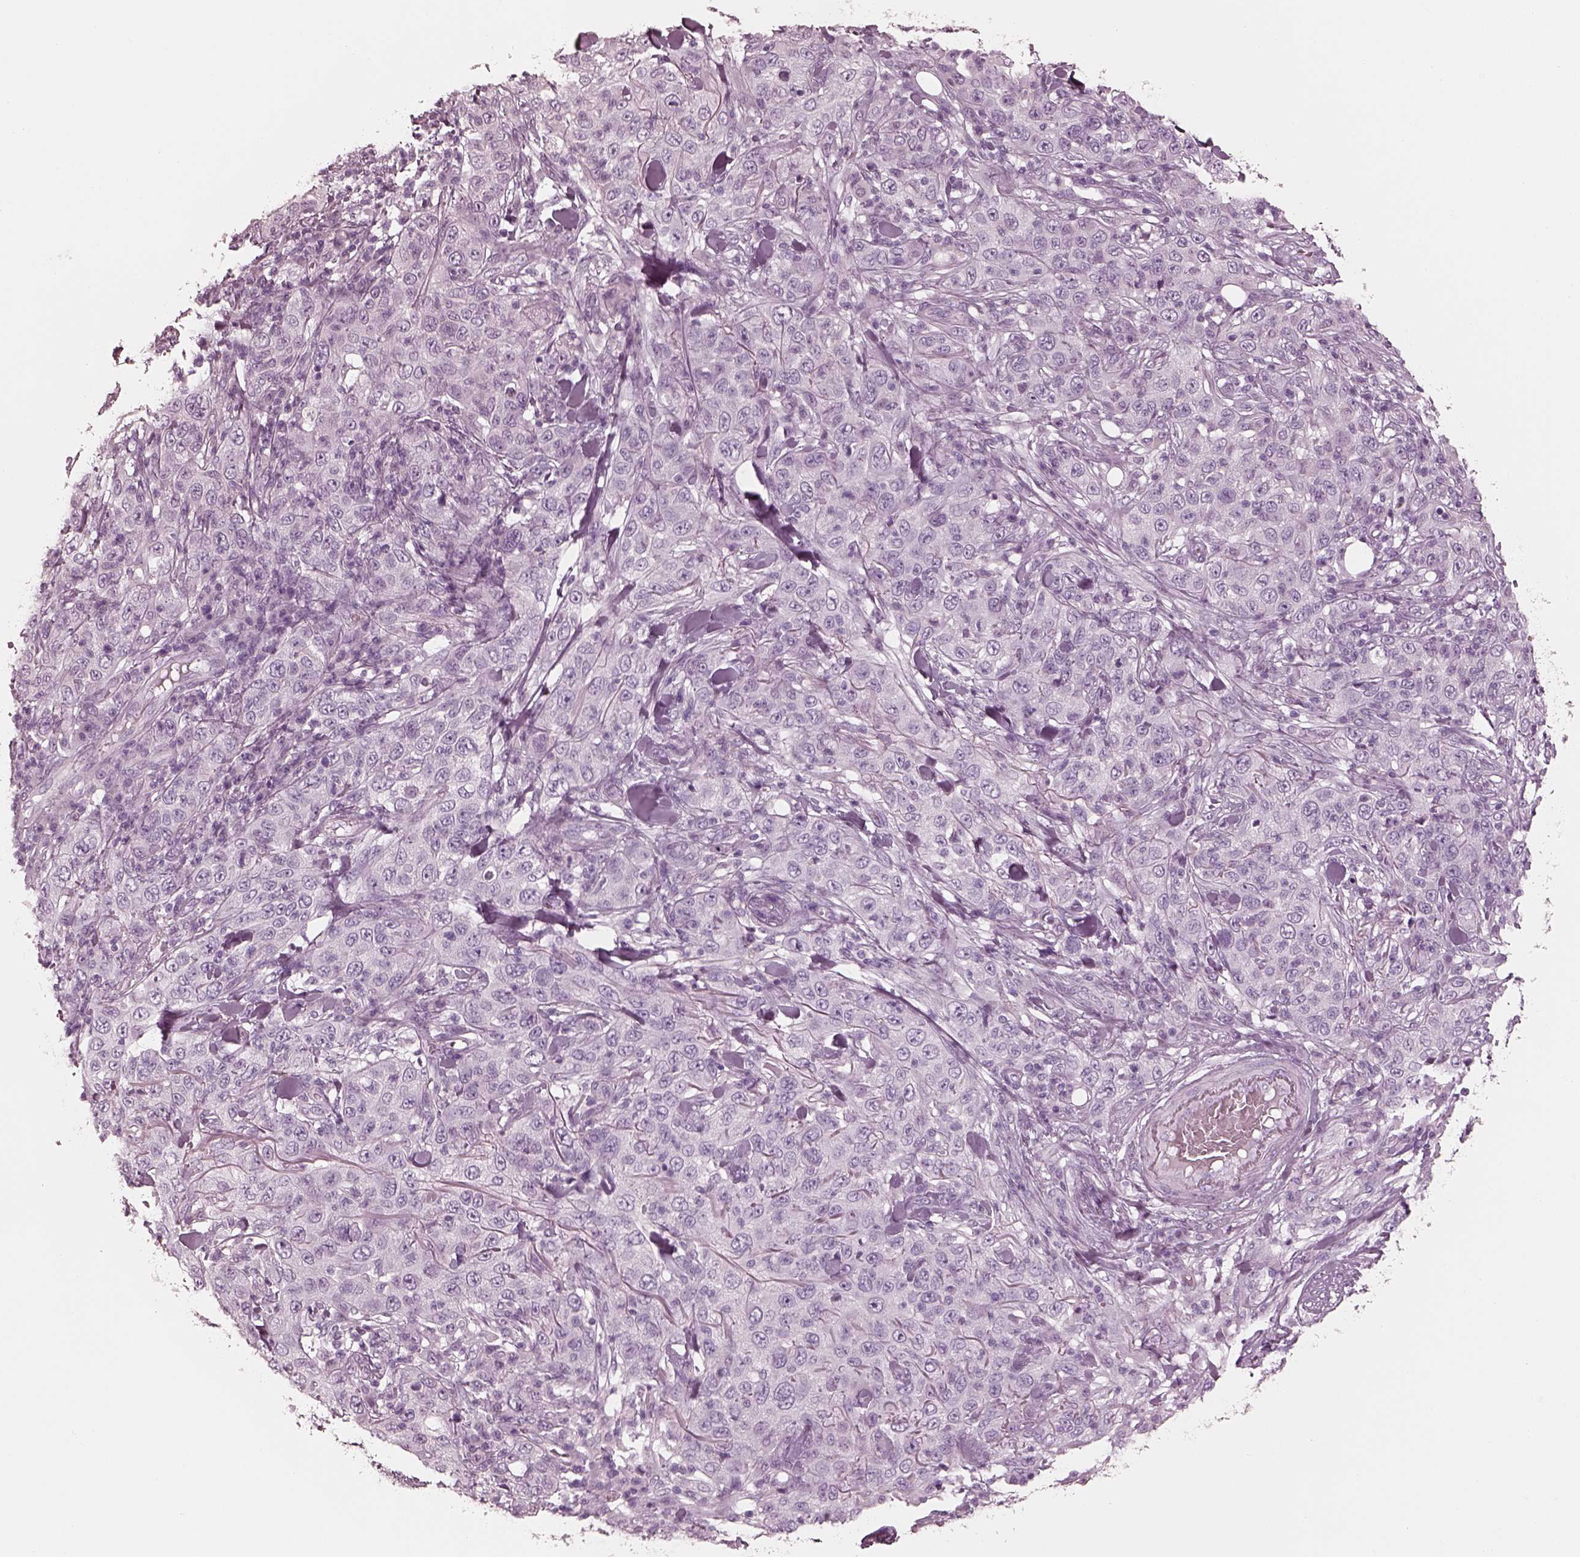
{"staining": {"intensity": "negative", "quantity": "none", "location": "none"}, "tissue": "skin cancer", "cell_type": "Tumor cells", "image_type": "cancer", "snomed": [{"axis": "morphology", "description": "Squamous cell carcinoma, NOS"}, {"axis": "topography", "description": "Skin"}], "caption": "Tumor cells show no significant protein expression in squamous cell carcinoma (skin).", "gene": "PON3", "patient": {"sex": "female", "age": 88}}